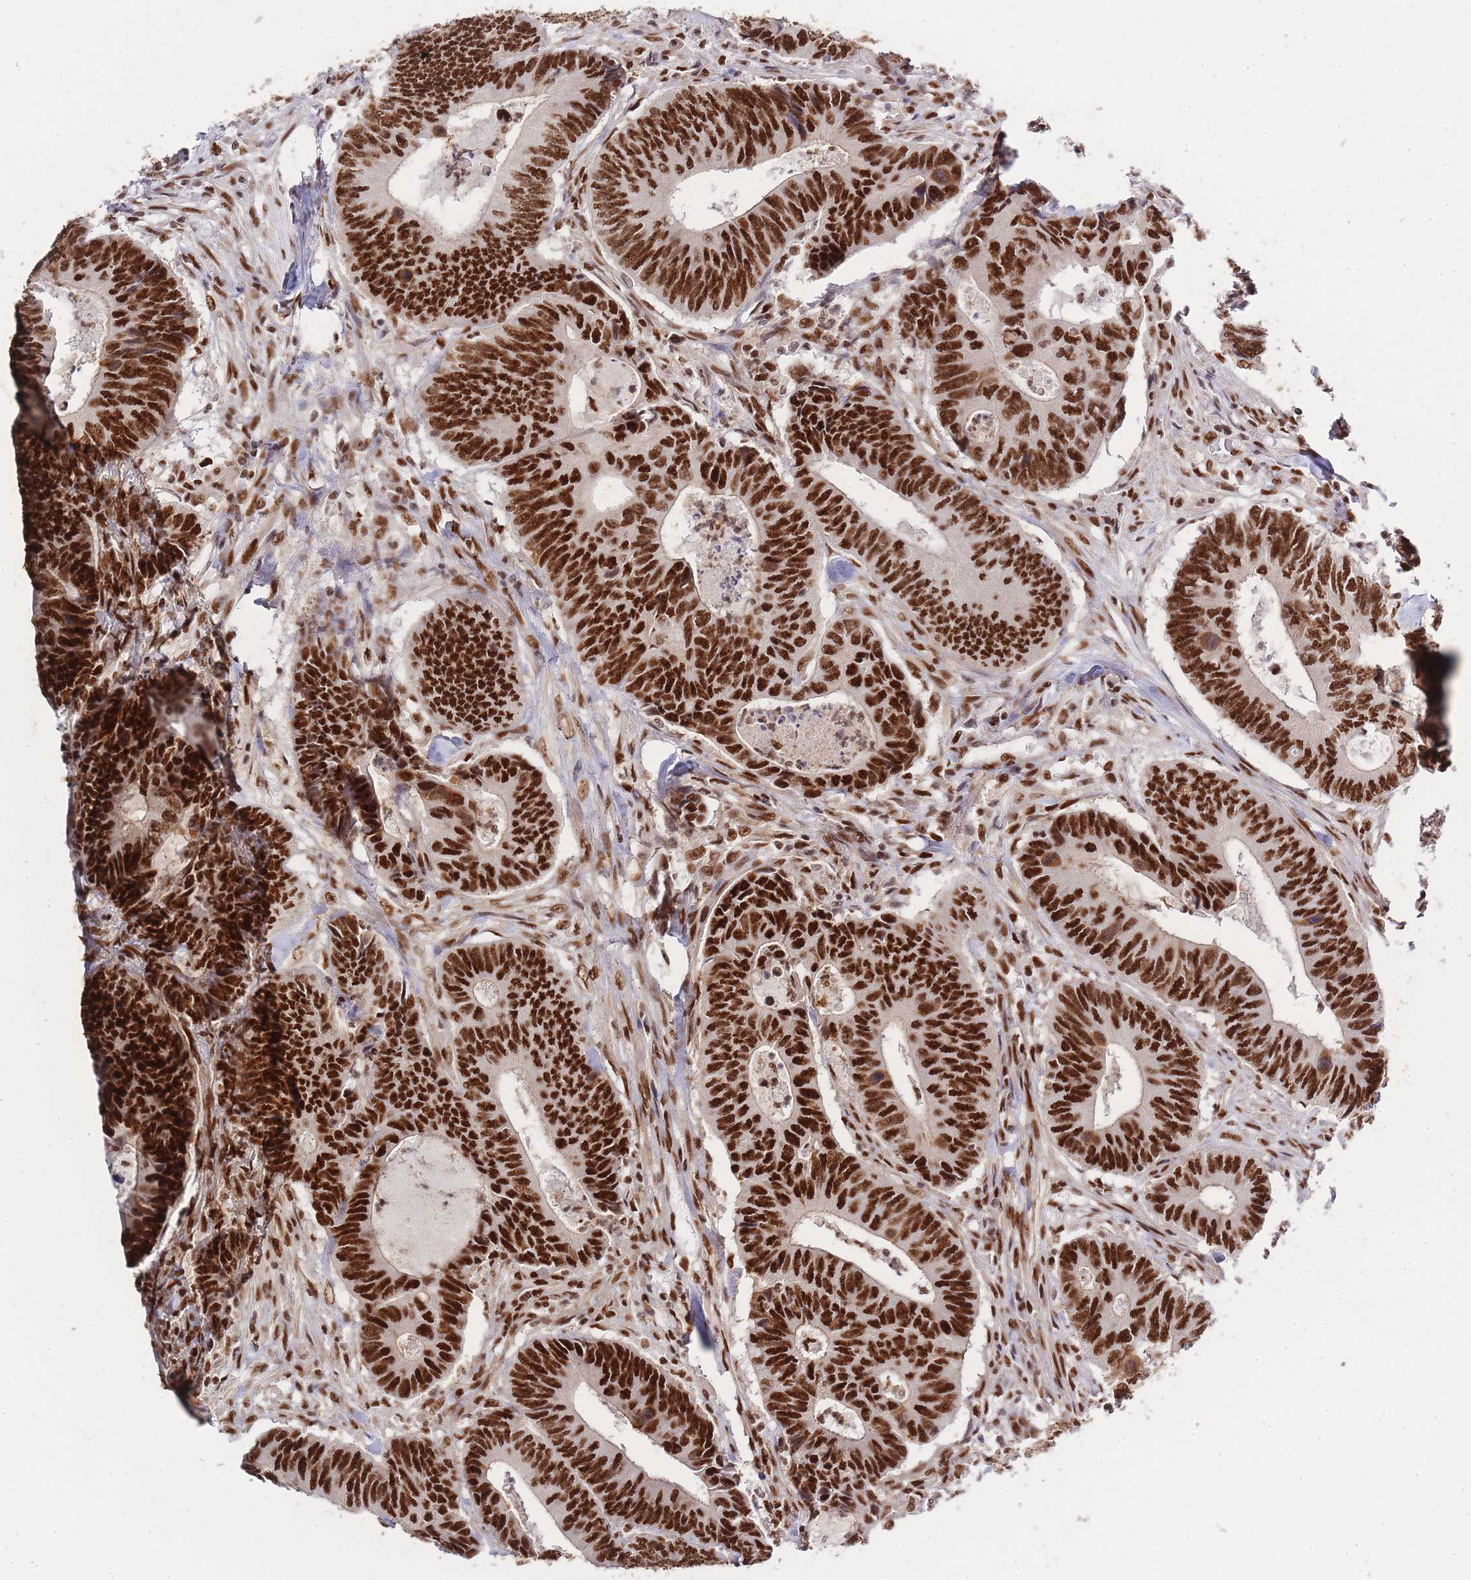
{"staining": {"intensity": "strong", "quantity": ">75%", "location": "nuclear"}, "tissue": "colorectal cancer", "cell_type": "Tumor cells", "image_type": "cancer", "snomed": [{"axis": "morphology", "description": "Adenocarcinoma, NOS"}, {"axis": "topography", "description": "Colon"}], "caption": "Colorectal cancer was stained to show a protein in brown. There is high levels of strong nuclear expression in approximately >75% of tumor cells. The staining is performed using DAB (3,3'-diaminobenzidine) brown chromogen to label protein expression. The nuclei are counter-stained blue using hematoxylin.", "gene": "PRKDC", "patient": {"sex": "male", "age": 87}}